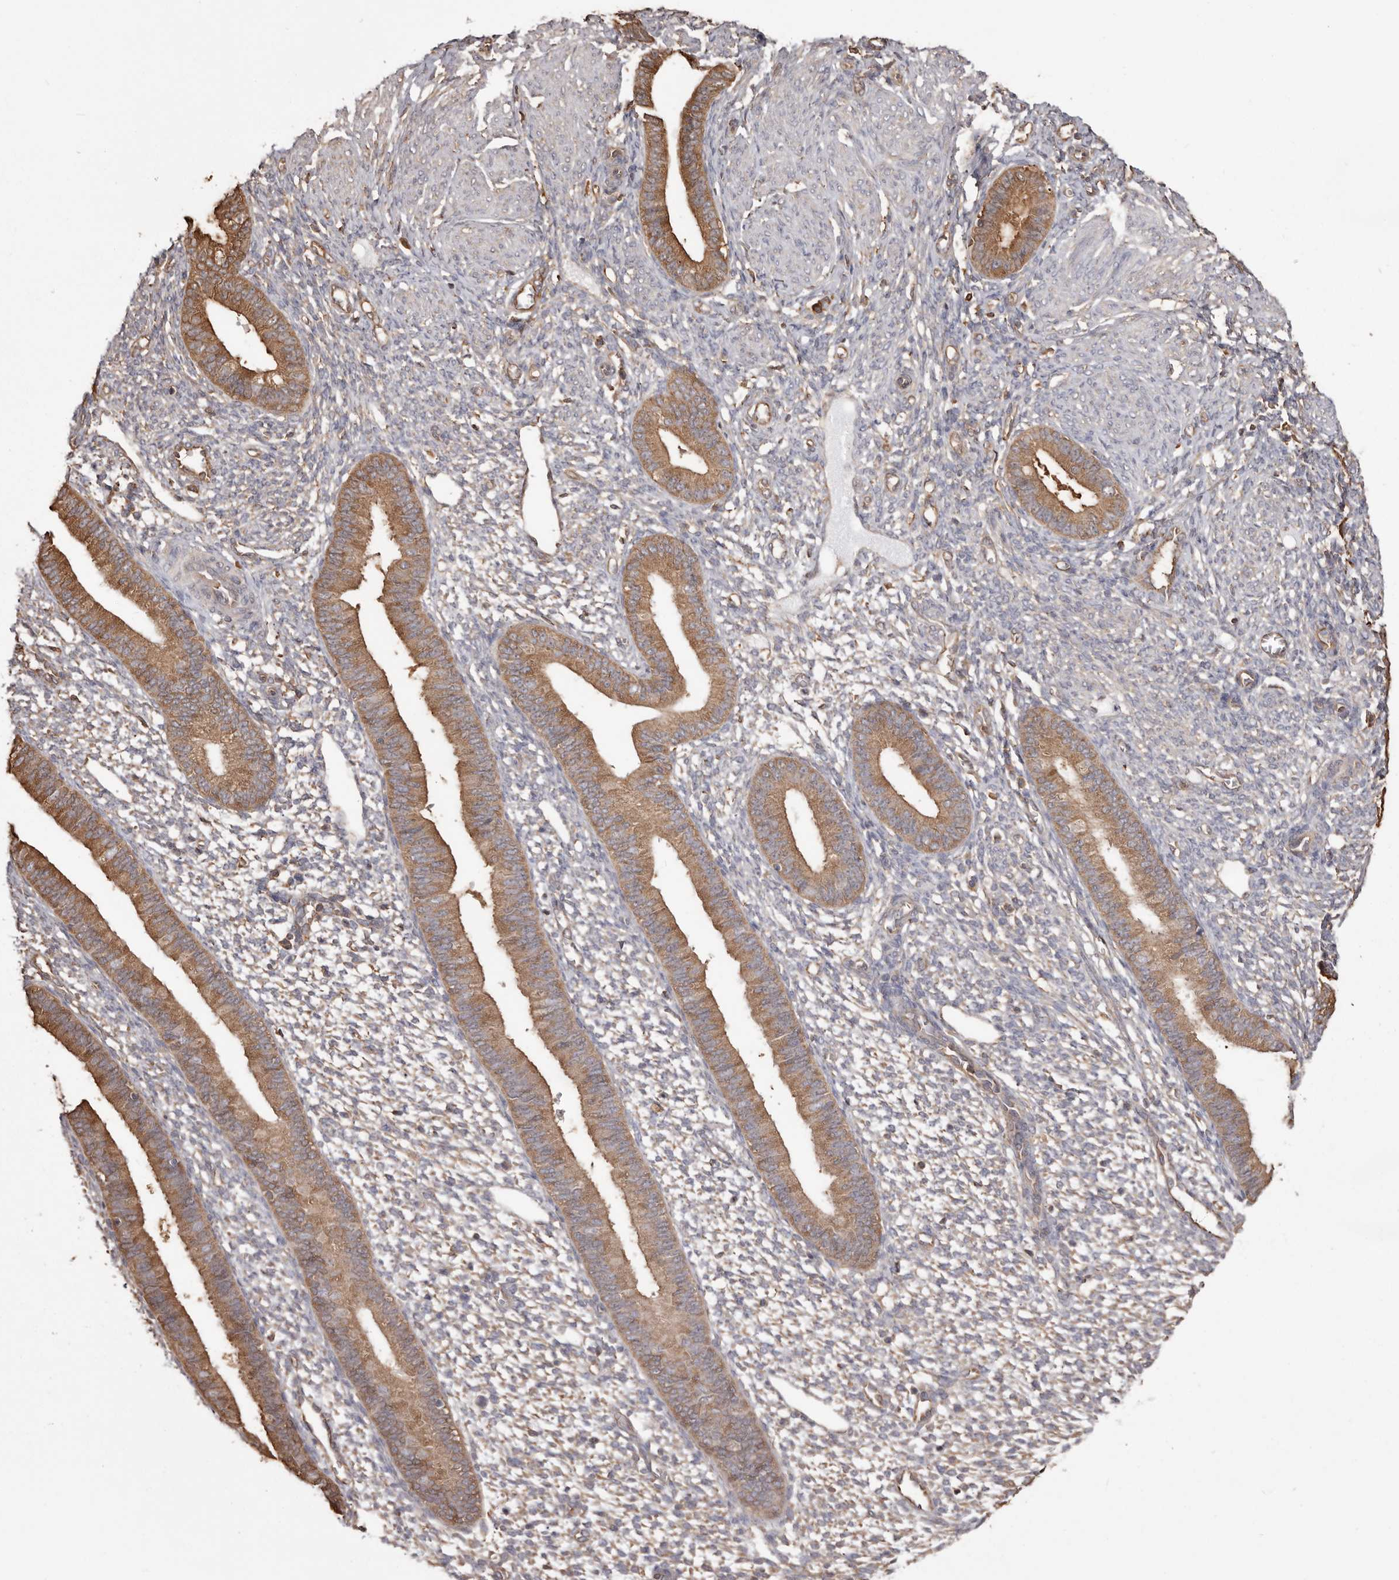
{"staining": {"intensity": "moderate", "quantity": "<25%", "location": "cytoplasmic/membranous"}, "tissue": "endometrium", "cell_type": "Cells in endometrial stroma", "image_type": "normal", "snomed": [{"axis": "morphology", "description": "Normal tissue, NOS"}, {"axis": "topography", "description": "Endometrium"}], "caption": "Endometrium was stained to show a protein in brown. There is low levels of moderate cytoplasmic/membranous staining in approximately <25% of cells in endometrial stroma. The staining was performed using DAB (3,3'-diaminobenzidine) to visualize the protein expression in brown, while the nuclei were stained in blue with hematoxylin (Magnification: 20x).", "gene": "PKM", "patient": {"sex": "female", "age": 46}}